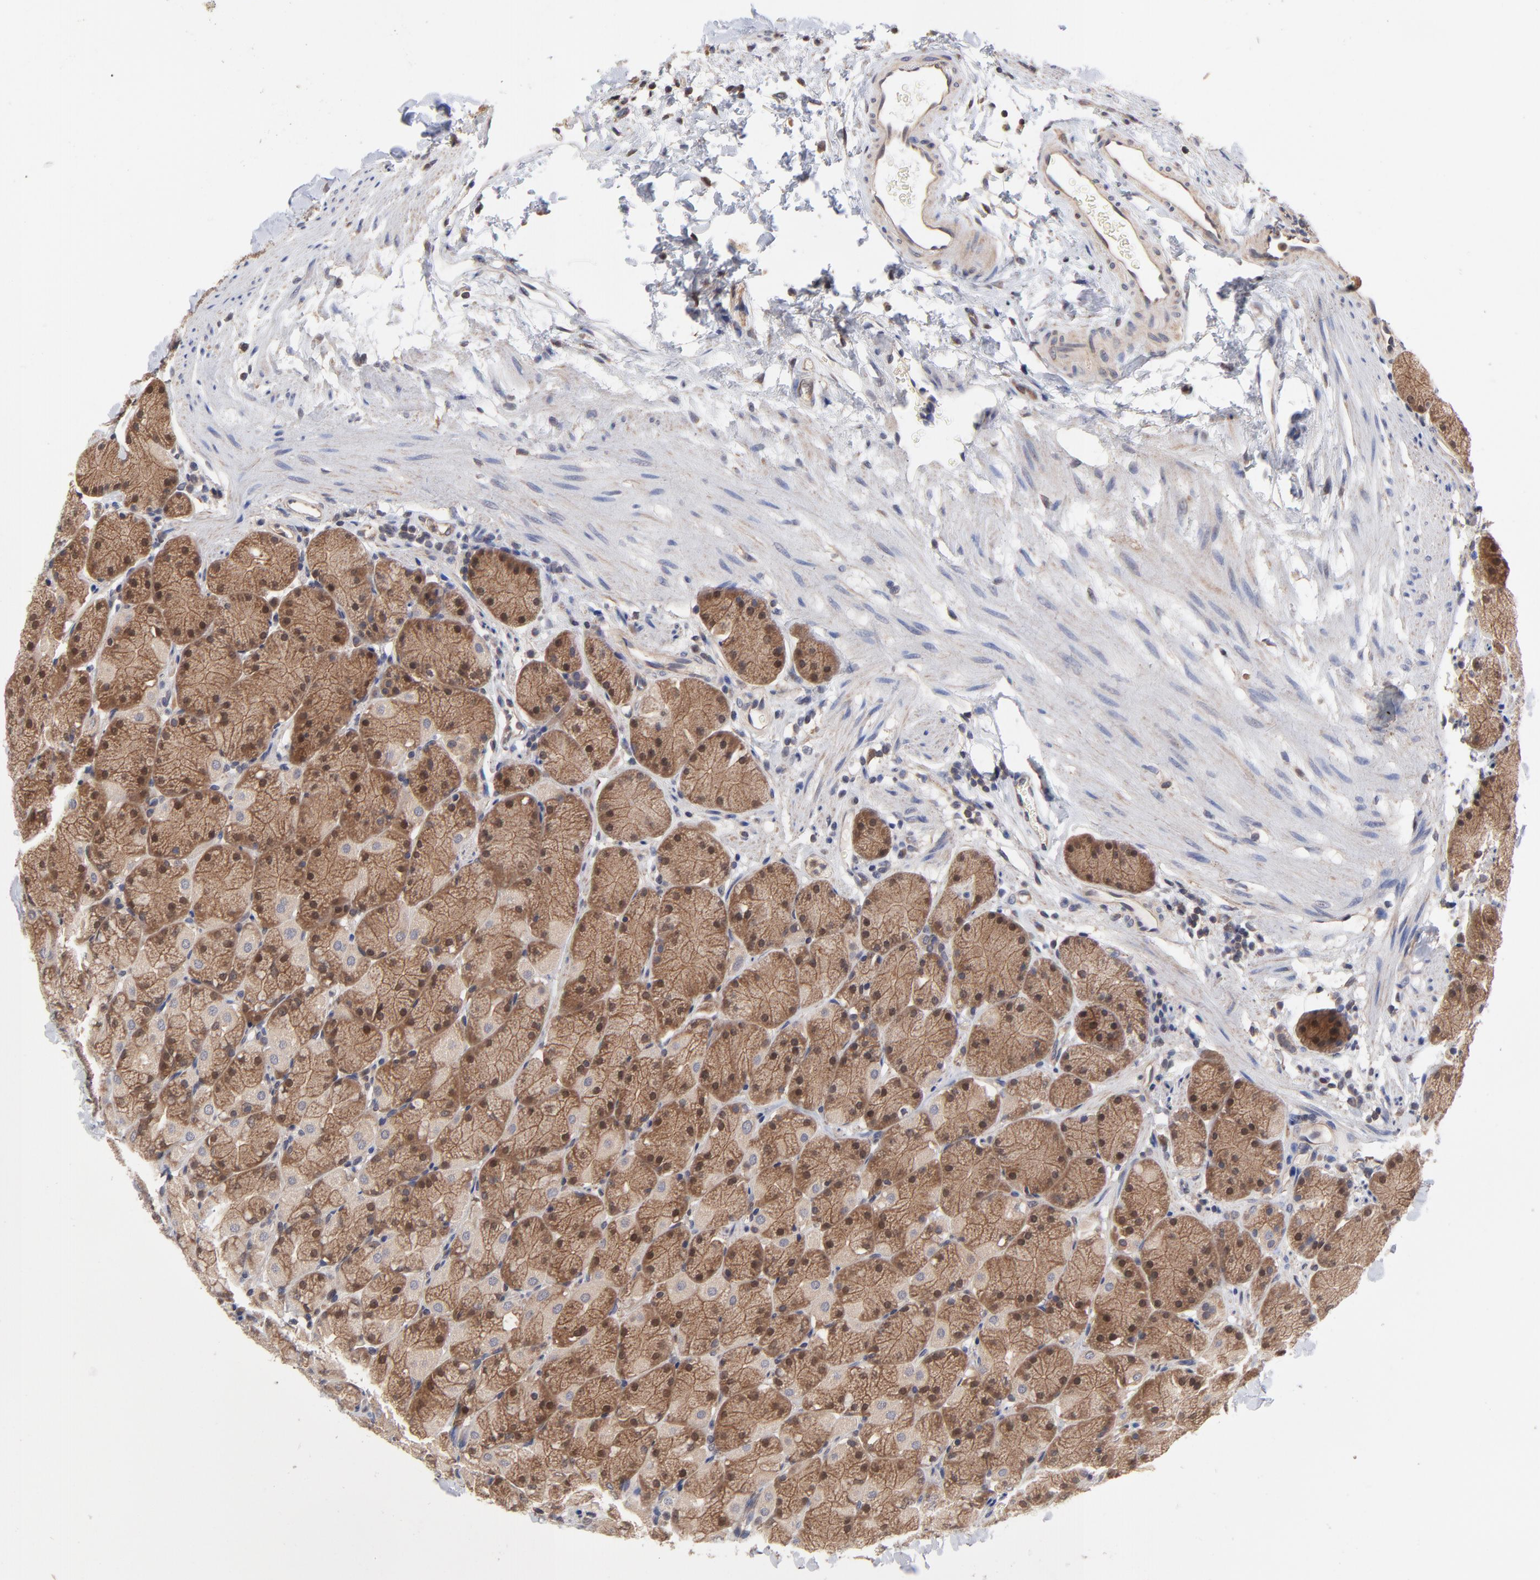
{"staining": {"intensity": "moderate", "quantity": "25%-75%", "location": "cytoplasmic/membranous,nuclear"}, "tissue": "stomach", "cell_type": "Glandular cells", "image_type": "normal", "snomed": [{"axis": "morphology", "description": "Normal tissue, NOS"}, {"axis": "topography", "description": "Stomach, upper"}, {"axis": "topography", "description": "Stomach"}], "caption": "Immunohistochemical staining of normal stomach demonstrates medium levels of moderate cytoplasmic/membranous,nuclear expression in approximately 25%-75% of glandular cells.", "gene": "PCMT1", "patient": {"sex": "male", "age": 76}}